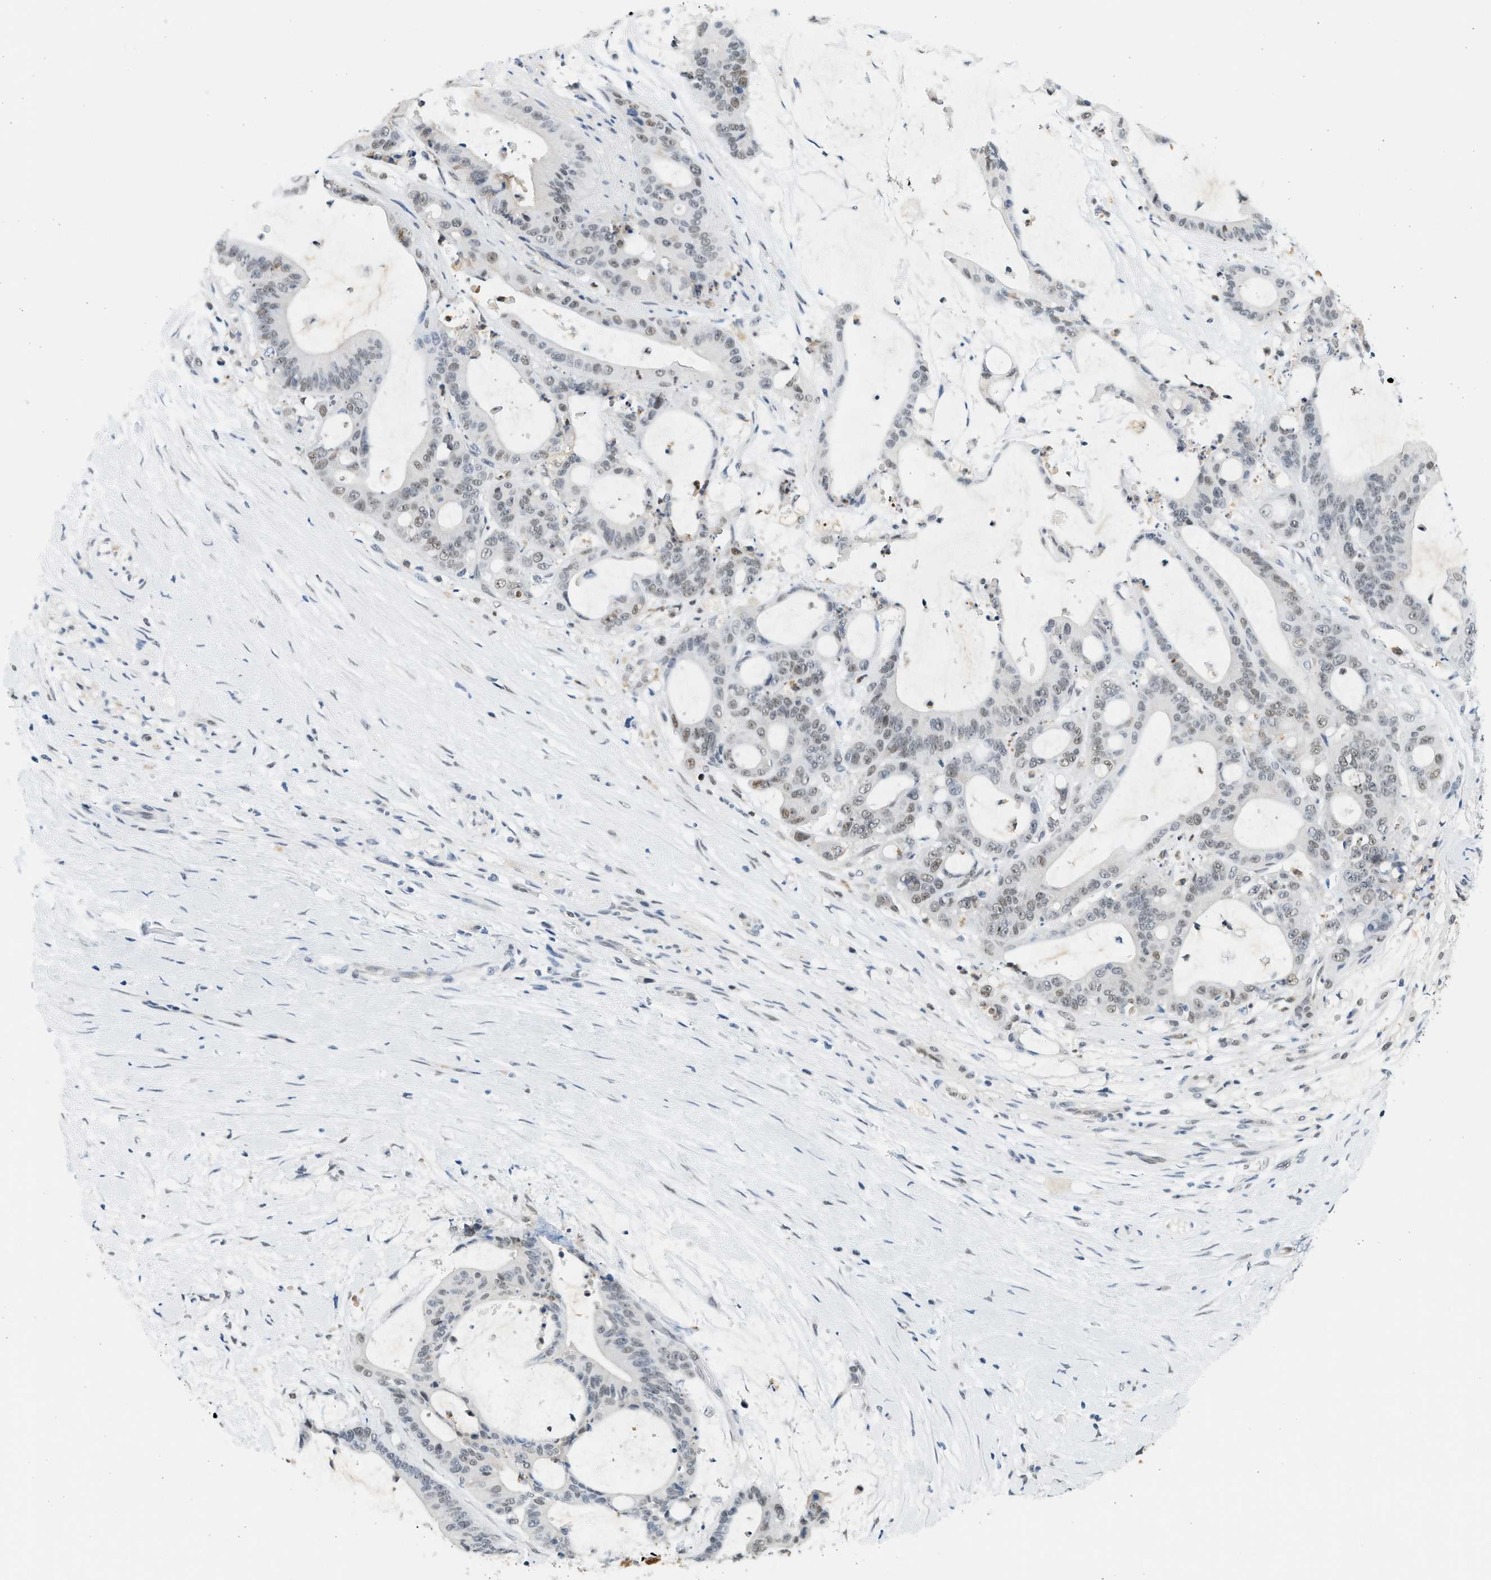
{"staining": {"intensity": "weak", "quantity": "25%-75%", "location": "nuclear"}, "tissue": "liver cancer", "cell_type": "Tumor cells", "image_type": "cancer", "snomed": [{"axis": "morphology", "description": "Cholangiocarcinoma"}, {"axis": "topography", "description": "Liver"}], "caption": "IHC image of neoplastic tissue: human liver cancer (cholangiocarcinoma) stained using IHC displays low levels of weak protein expression localized specifically in the nuclear of tumor cells, appearing as a nuclear brown color.", "gene": "HIPK1", "patient": {"sex": "female", "age": 73}}